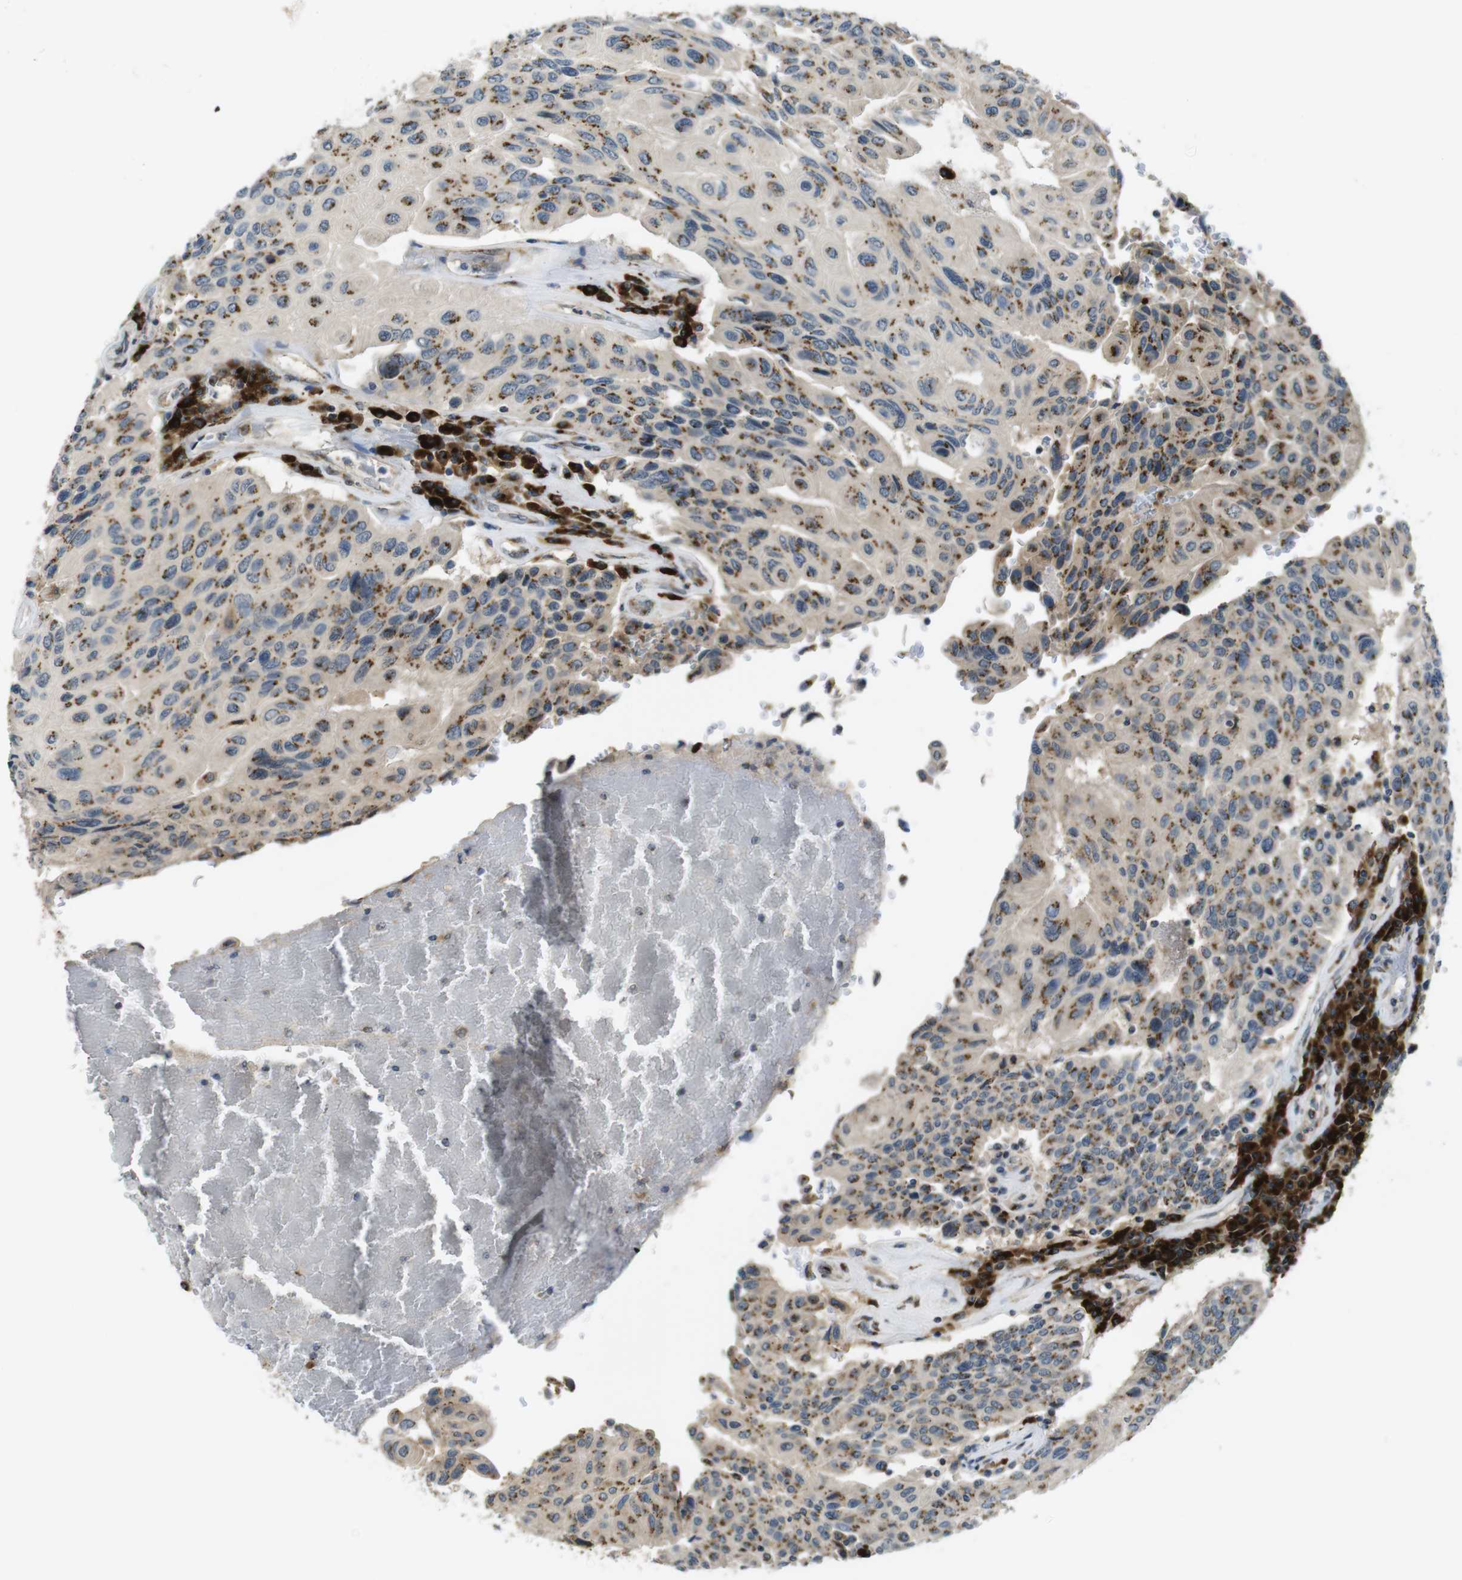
{"staining": {"intensity": "moderate", "quantity": ">75%", "location": "cytoplasmic/membranous"}, "tissue": "urothelial cancer", "cell_type": "Tumor cells", "image_type": "cancer", "snomed": [{"axis": "morphology", "description": "Urothelial carcinoma, High grade"}, {"axis": "topography", "description": "Urinary bladder"}], "caption": "Moderate cytoplasmic/membranous positivity is present in approximately >75% of tumor cells in urothelial carcinoma (high-grade).", "gene": "ZFPL1", "patient": {"sex": "male", "age": 66}}